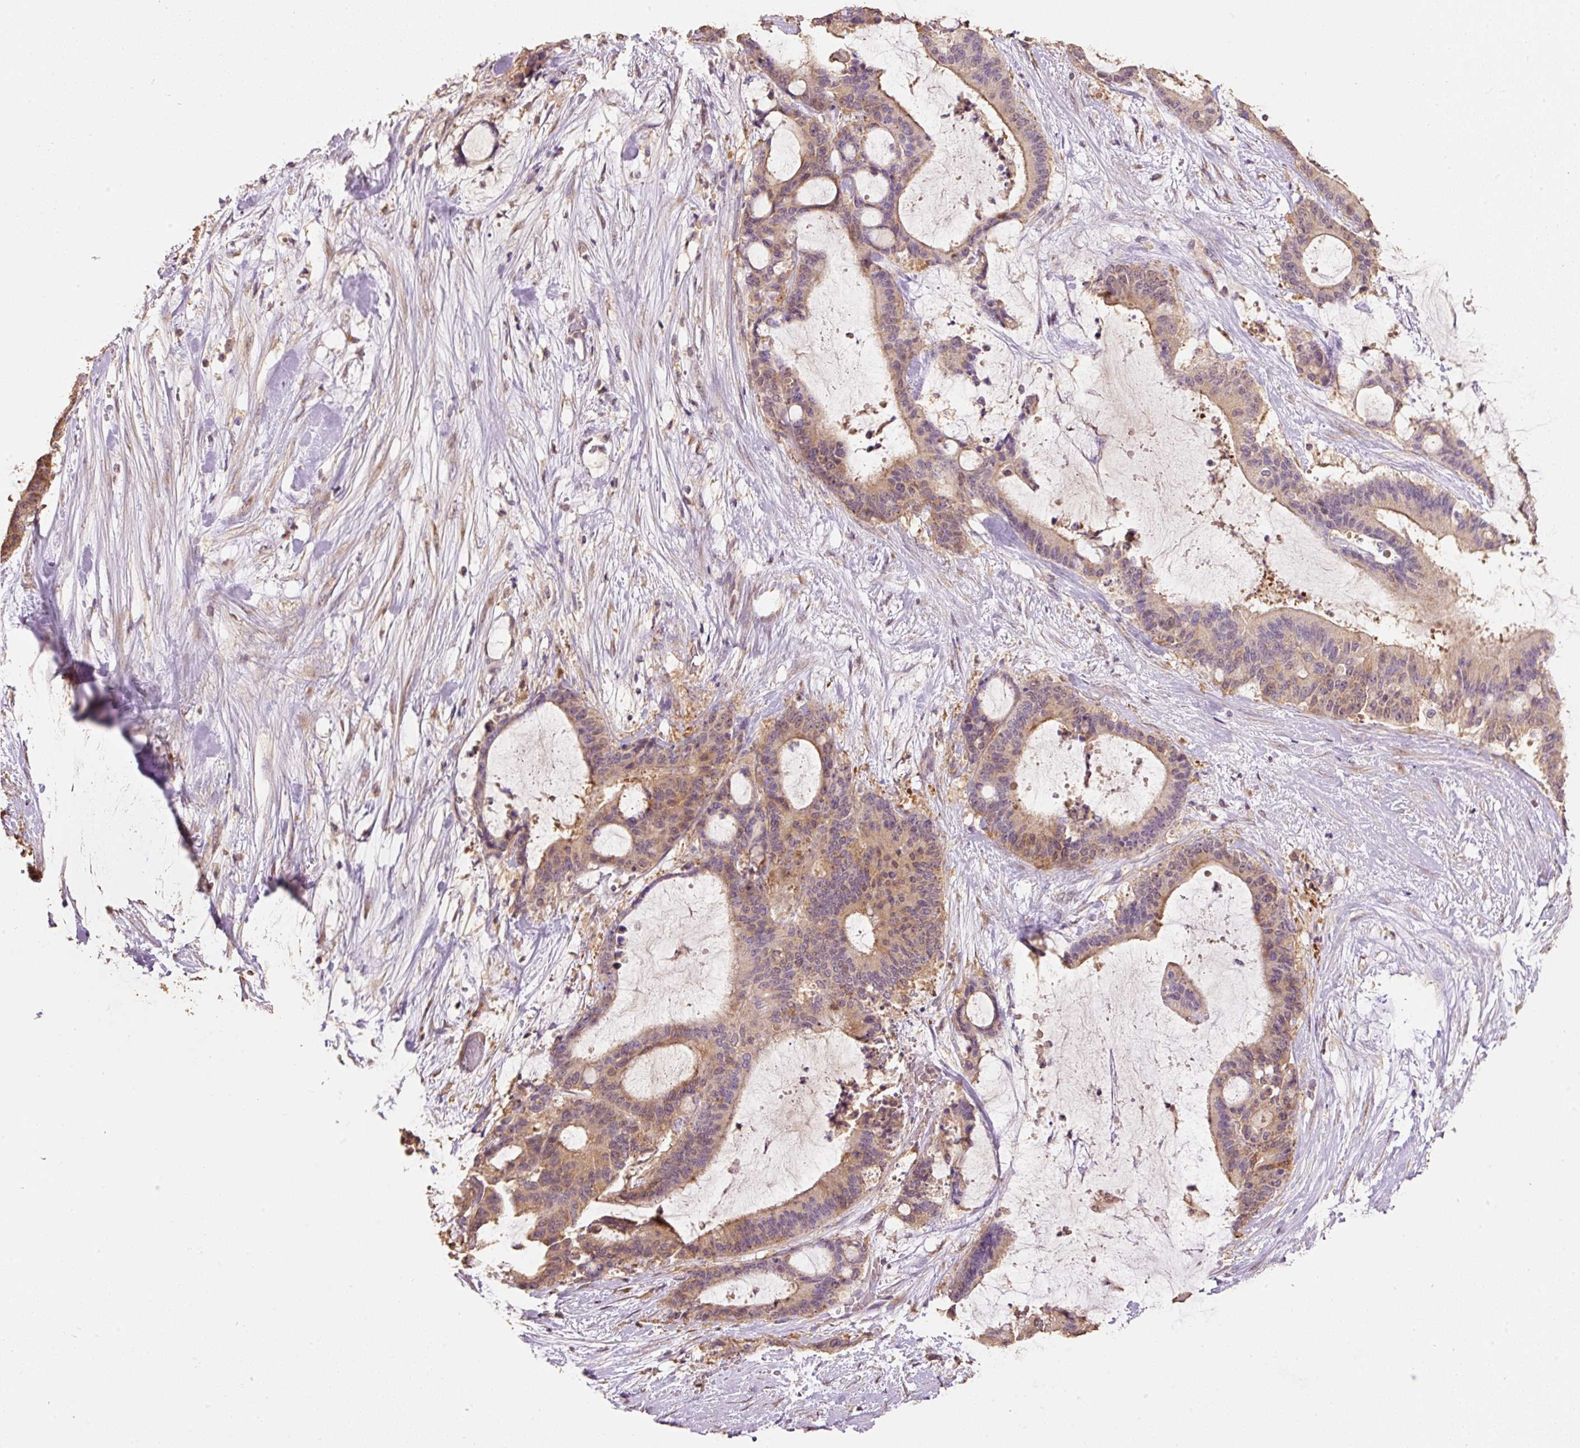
{"staining": {"intensity": "moderate", "quantity": ">75%", "location": "cytoplasmic/membranous"}, "tissue": "liver cancer", "cell_type": "Tumor cells", "image_type": "cancer", "snomed": [{"axis": "morphology", "description": "Normal tissue, NOS"}, {"axis": "morphology", "description": "Cholangiocarcinoma"}, {"axis": "topography", "description": "Liver"}, {"axis": "topography", "description": "Peripheral nerve tissue"}], "caption": "An IHC micrograph of tumor tissue is shown. Protein staining in brown highlights moderate cytoplasmic/membranous positivity in liver cholangiocarcinoma within tumor cells.", "gene": "HERC2", "patient": {"sex": "female", "age": 73}}